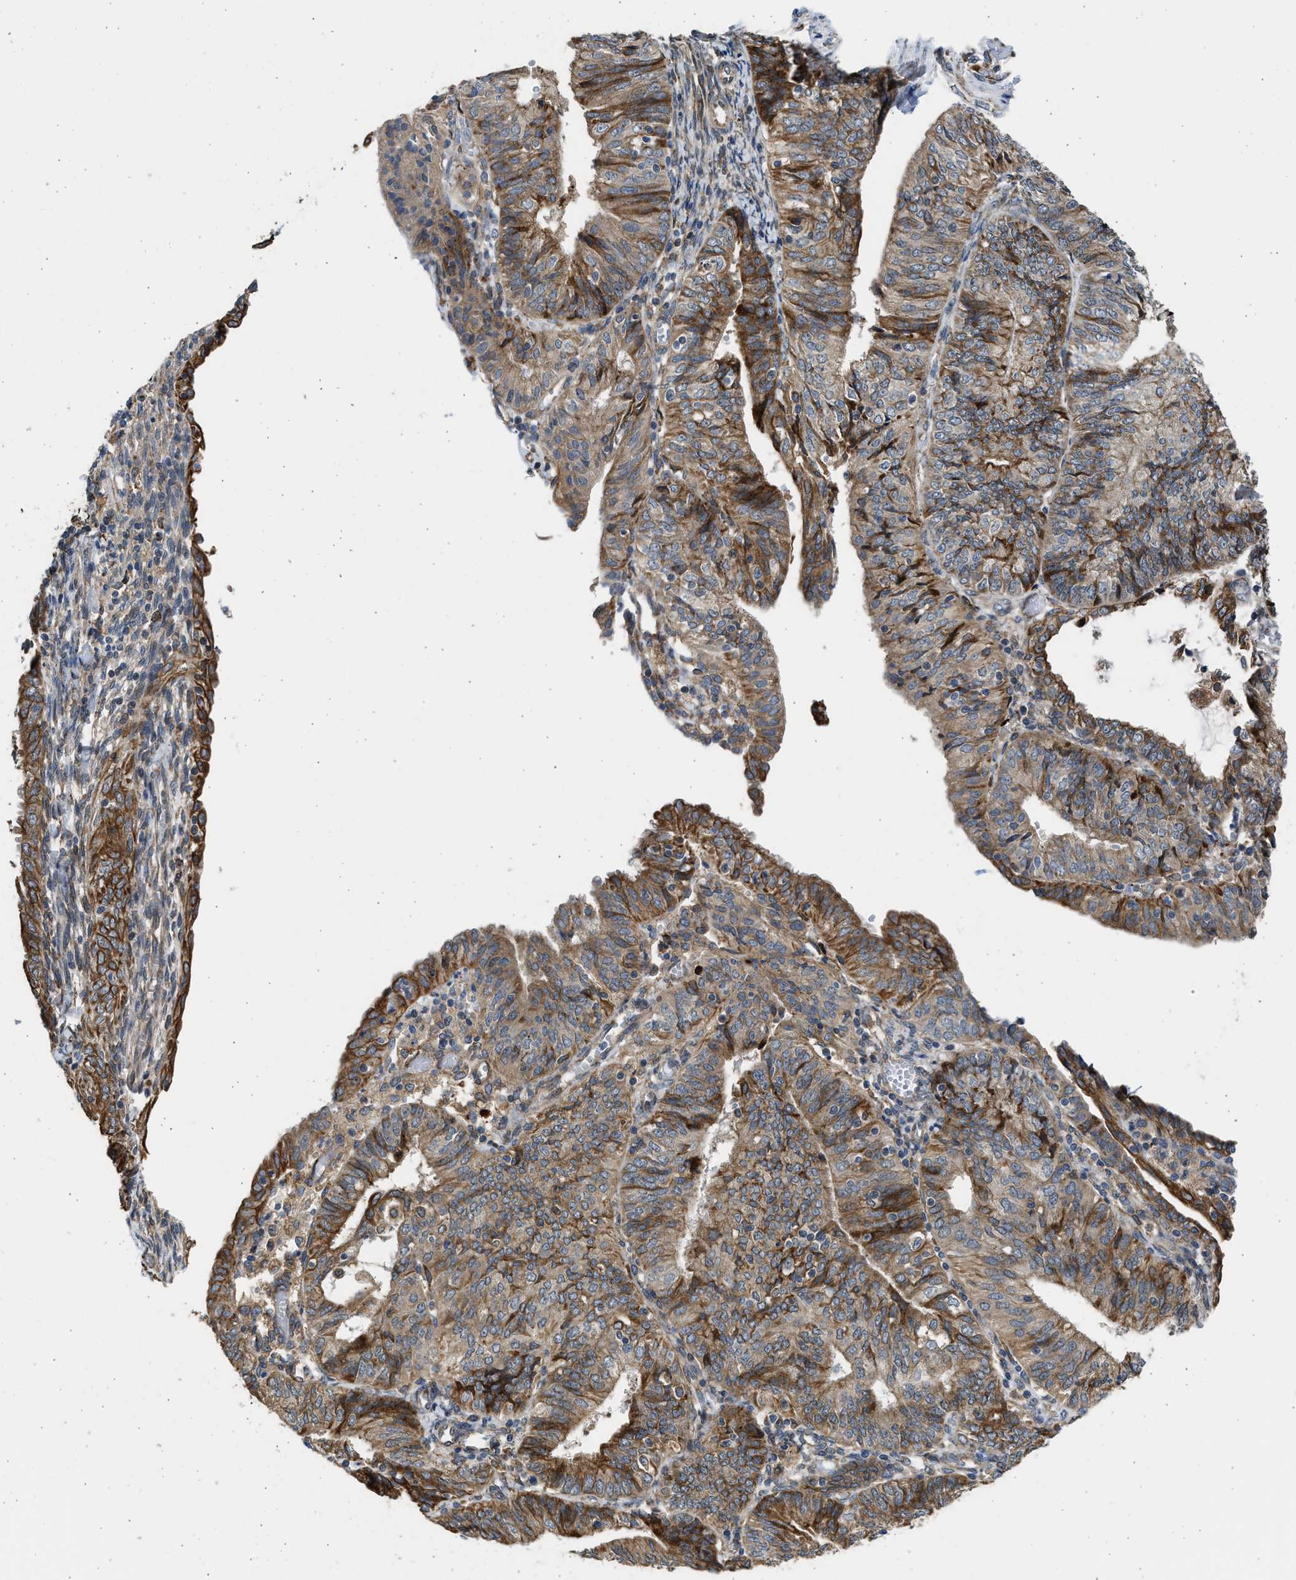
{"staining": {"intensity": "moderate", "quantity": ">75%", "location": "cytoplasmic/membranous"}, "tissue": "endometrial cancer", "cell_type": "Tumor cells", "image_type": "cancer", "snomed": [{"axis": "morphology", "description": "Adenocarcinoma, NOS"}, {"axis": "topography", "description": "Endometrium"}], "caption": "Protein staining of endometrial cancer tissue shows moderate cytoplasmic/membranous expression in approximately >75% of tumor cells.", "gene": "PLD2", "patient": {"sex": "female", "age": 58}}